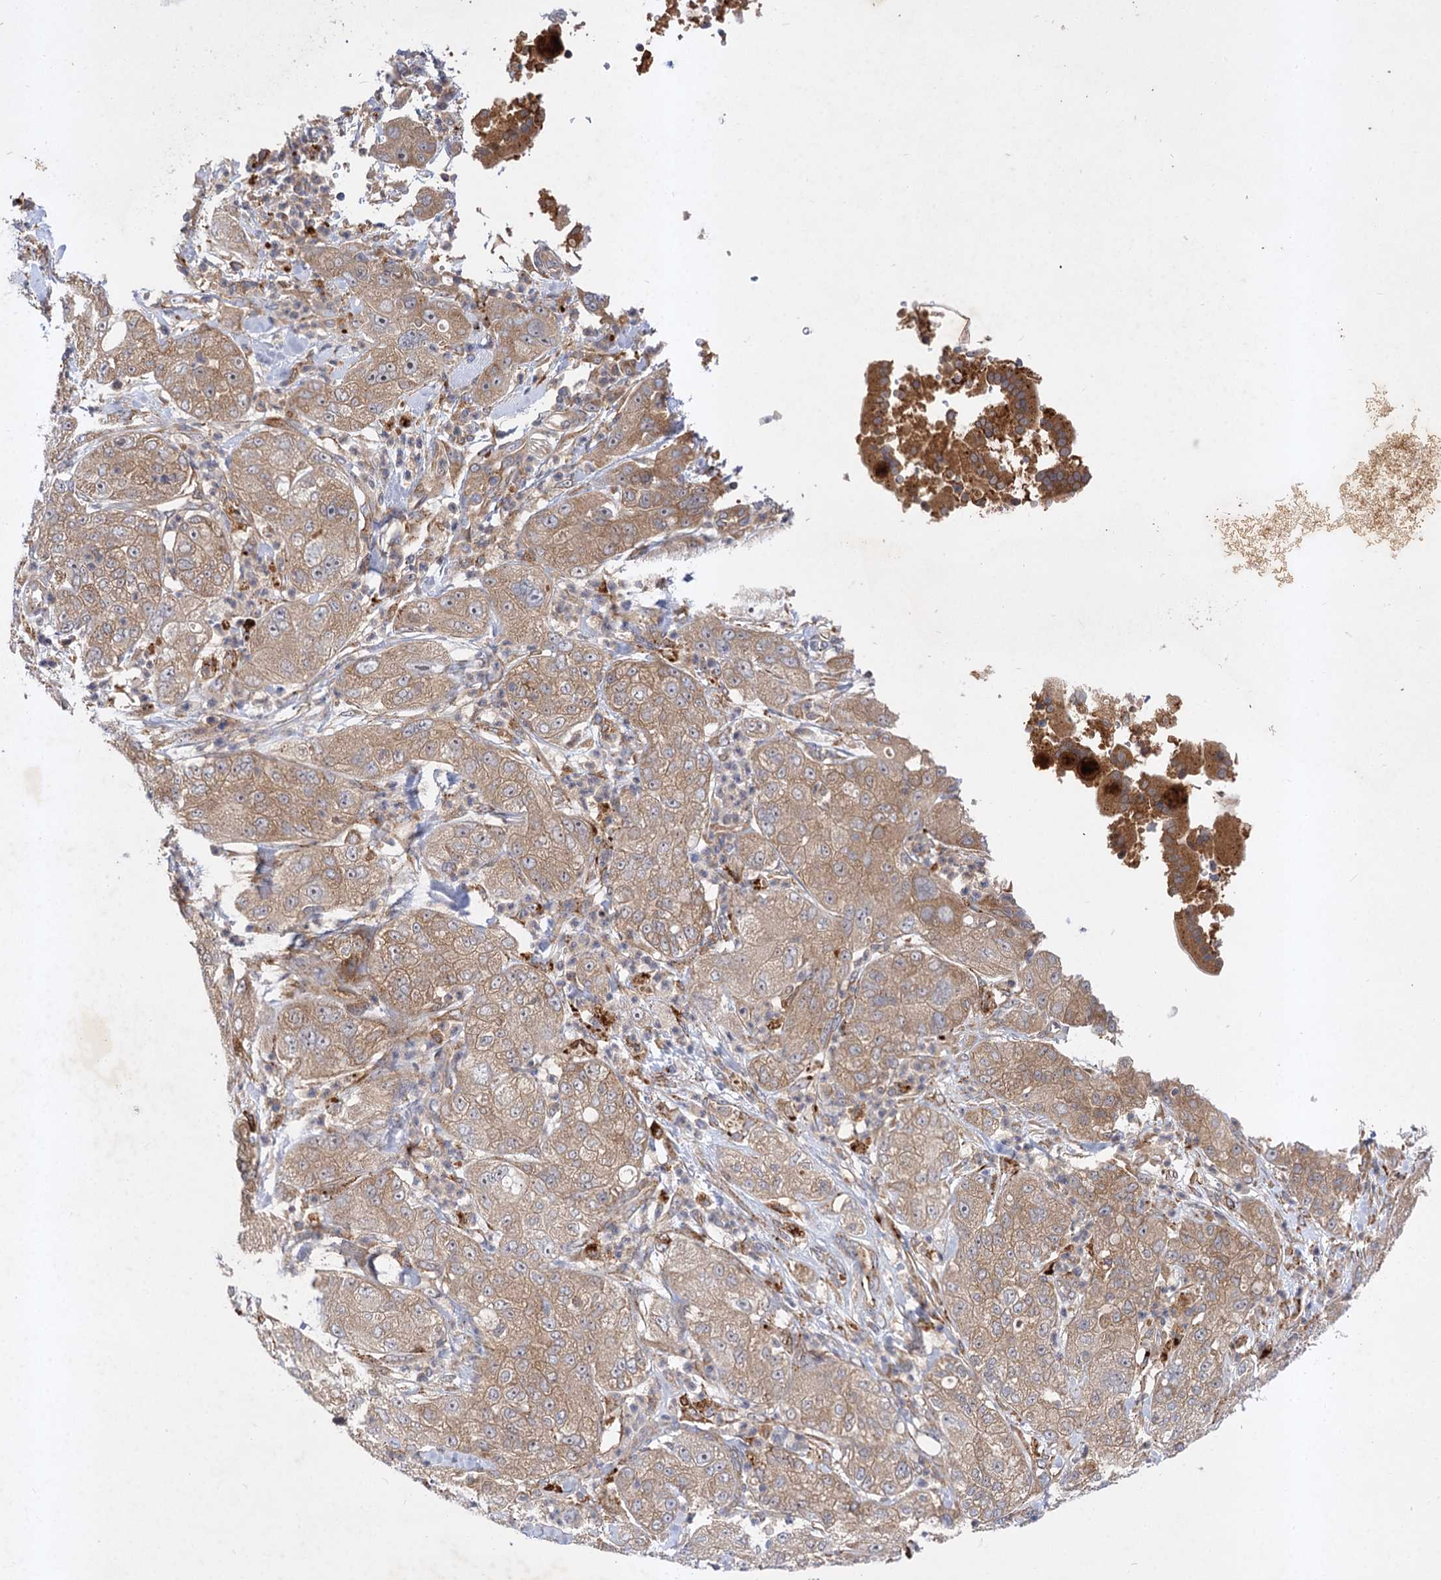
{"staining": {"intensity": "weak", "quantity": ">75%", "location": "cytoplasmic/membranous"}, "tissue": "pancreatic cancer", "cell_type": "Tumor cells", "image_type": "cancer", "snomed": [{"axis": "morphology", "description": "Adenocarcinoma, NOS"}, {"axis": "topography", "description": "Pancreas"}], "caption": "Tumor cells exhibit low levels of weak cytoplasmic/membranous positivity in about >75% of cells in human pancreatic cancer.", "gene": "PATL1", "patient": {"sex": "female", "age": 78}}